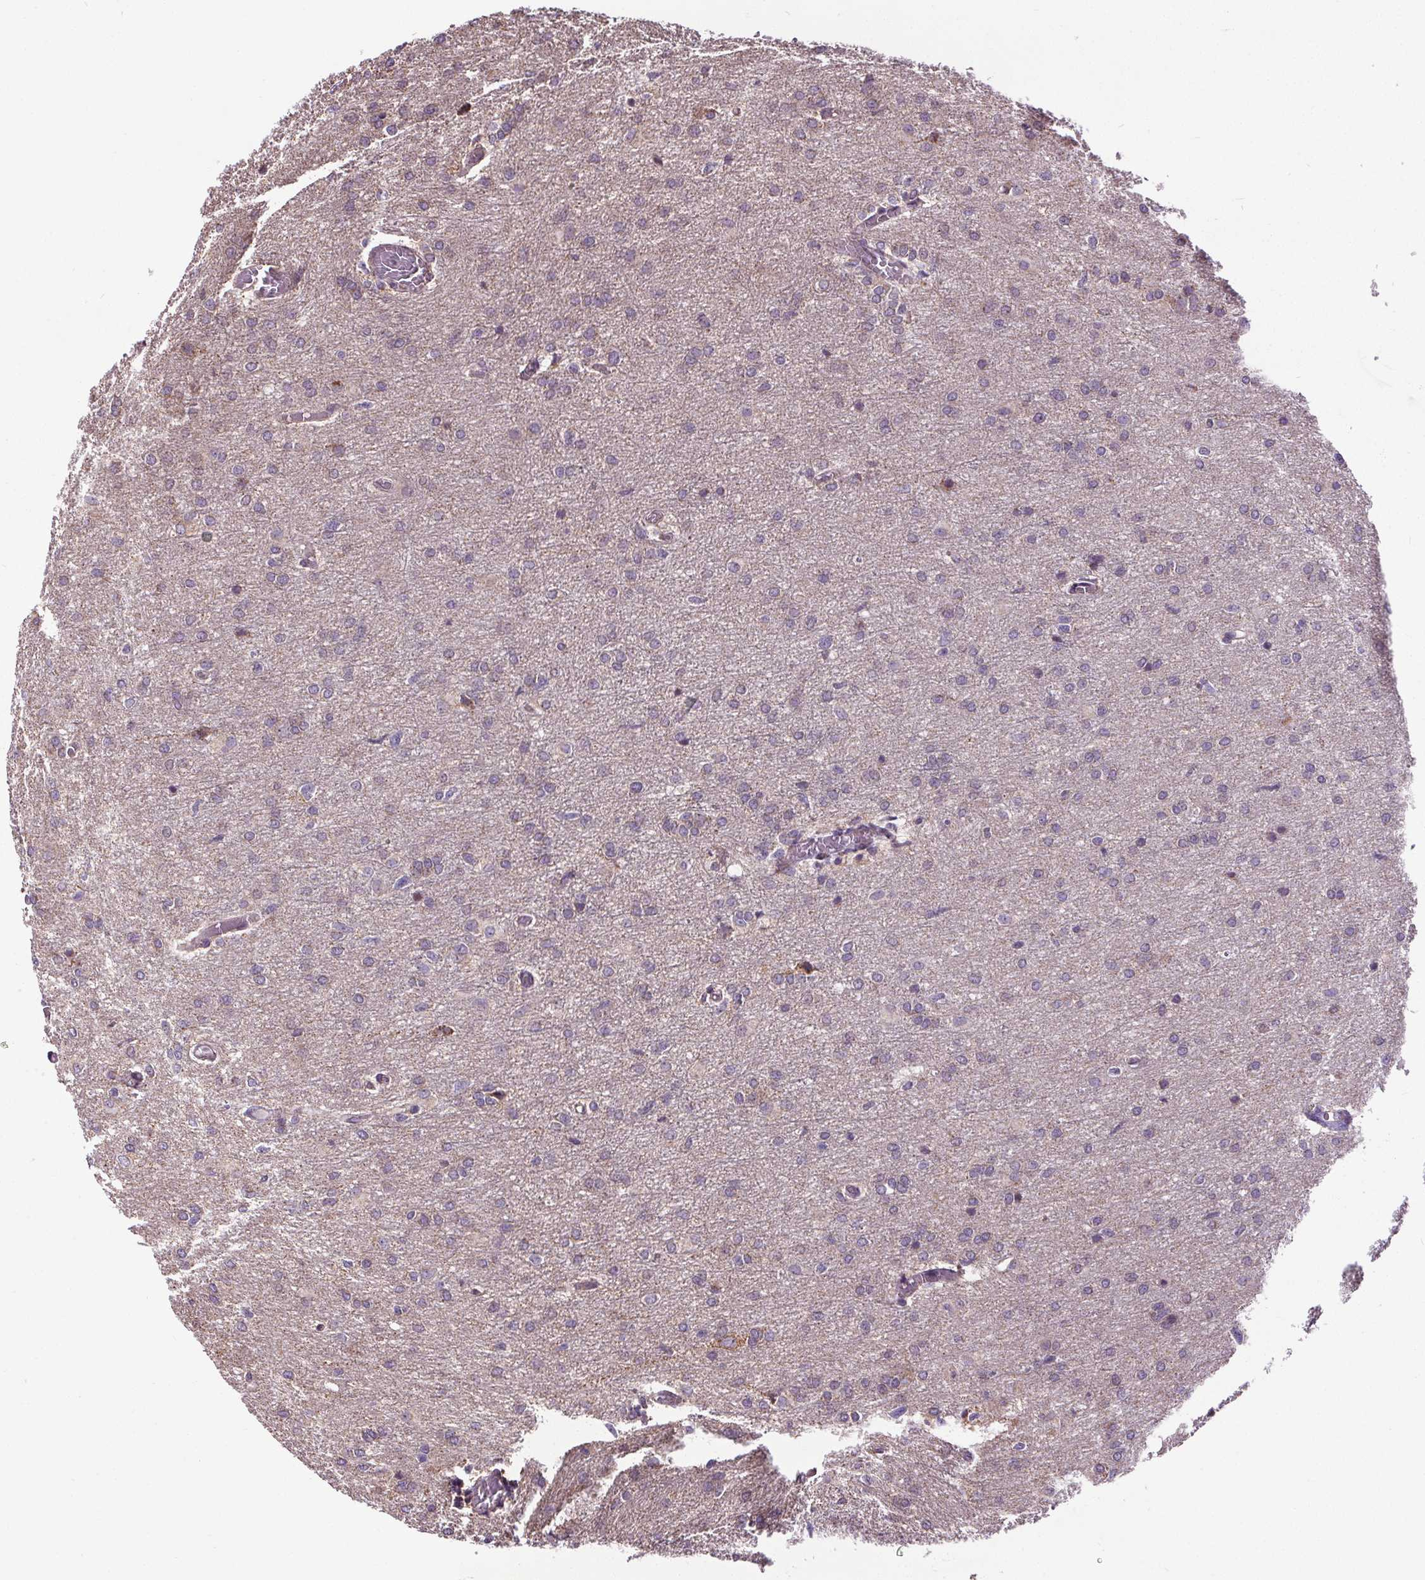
{"staining": {"intensity": "negative", "quantity": "none", "location": "none"}, "tissue": "glioma", "cell_type": "Tumor cells", "image_type": "cancer", "snomed": [{"axis": "morphology", "description": "Glioma, malignant, High grade"}, {"axis": "topography", "description": "Brain"}], "caption": "Malignant glioma (high-grade) stained for a protein using IHC displays no positivity tumor cells.", "gene": "ZNF548", "patient": {"sex": "male", "age": 68}}